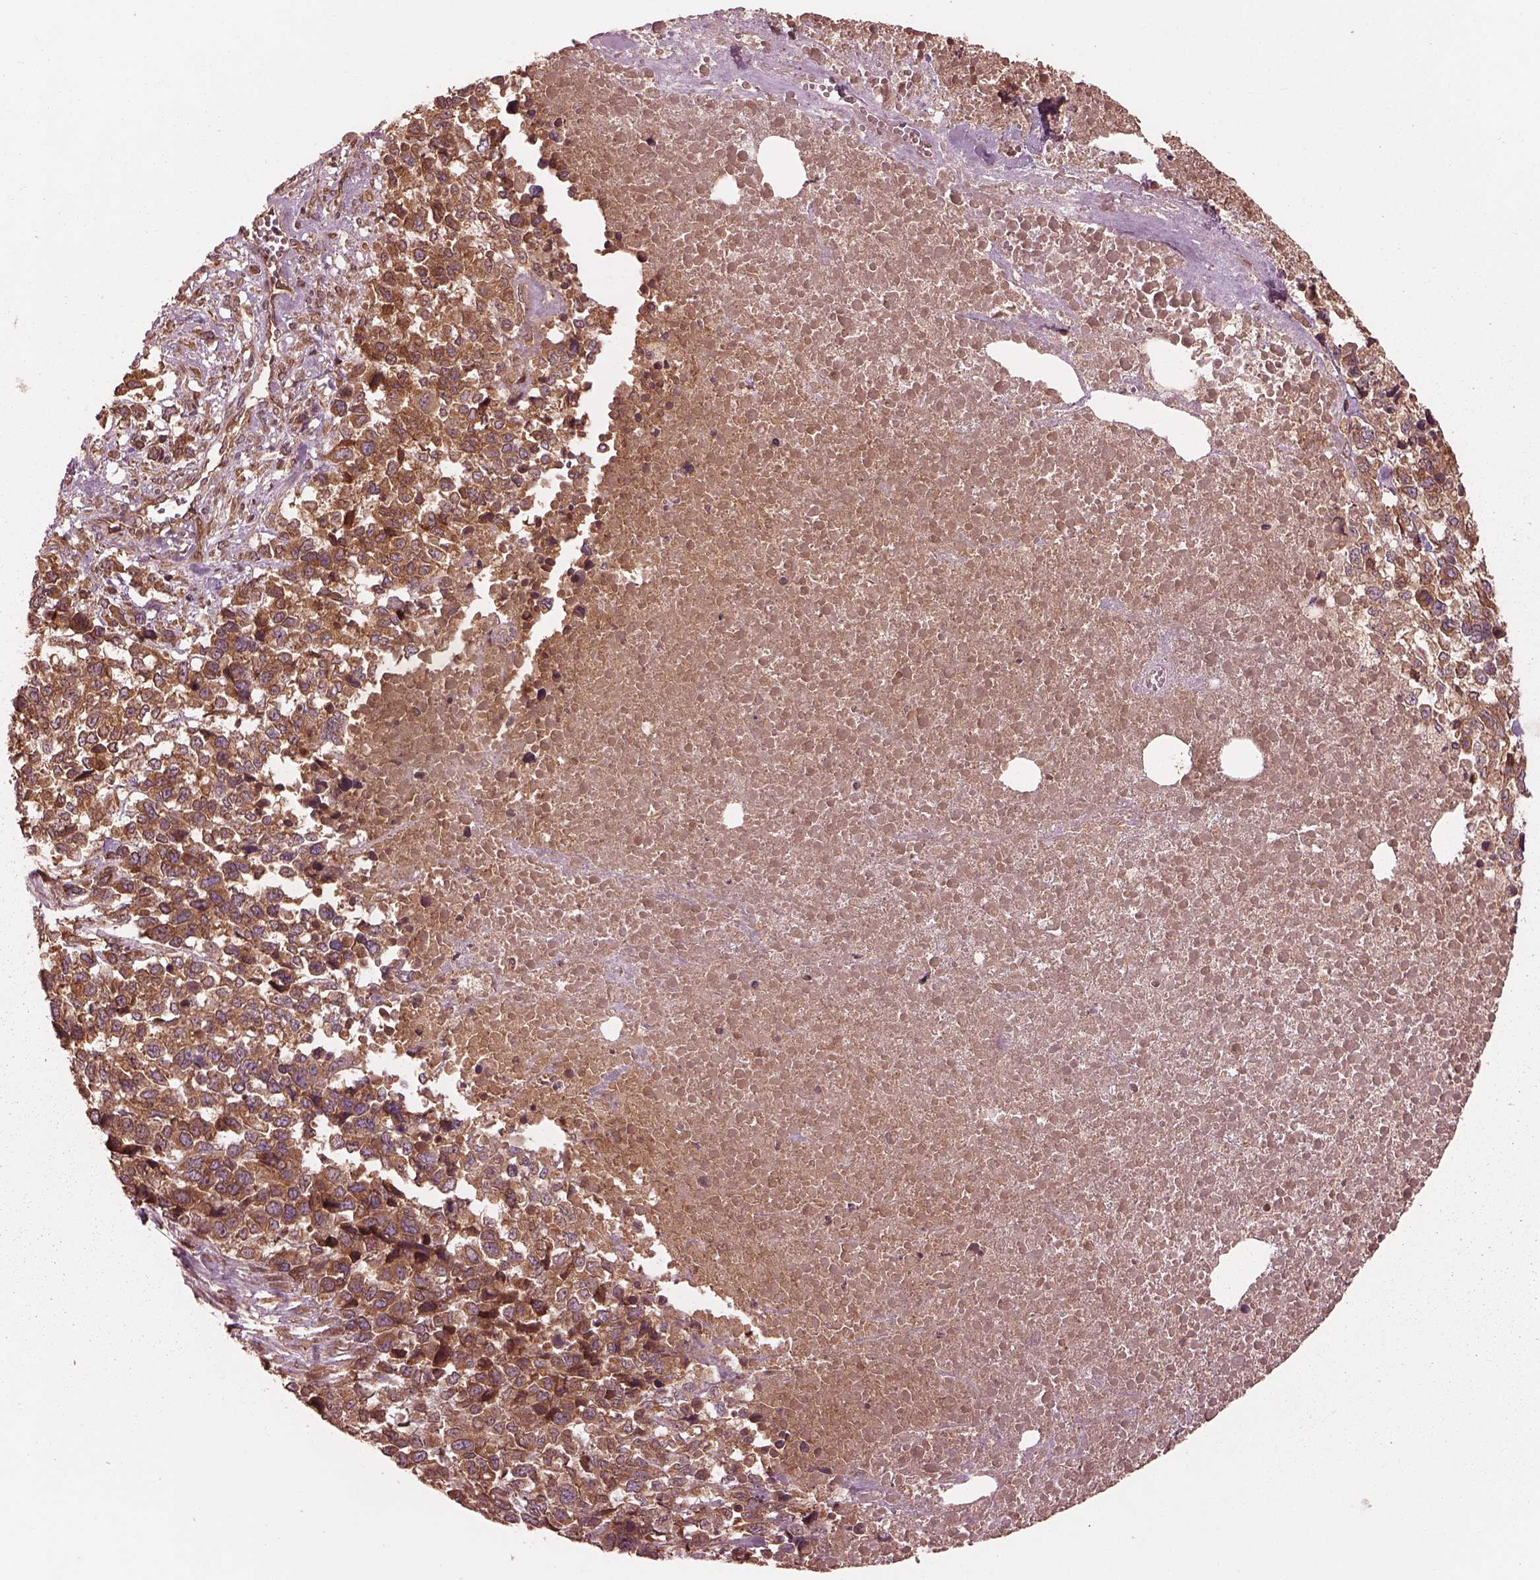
{"staining": {"intensity": "moderate", "quantity": ">75%", "location": "cytoplasmic/membranous"}, "tissue": "melanoma", "cell_type": "Tumor cells", "image_type": "cancer", "snomed": [{"axis": "morphology", "description": "Malignant melanoma, Metastatic site"}, {"axis": "topography", "description": "Skin"}], "caption": "Protein expression analysis of malignant melanoma (metastatic site) reveals moderate cytoplasmic/membranous staining in approximately >75% of tumor cells.", "gene": "PIK3R2", "patient": {"sex": "male", "age": 84}}